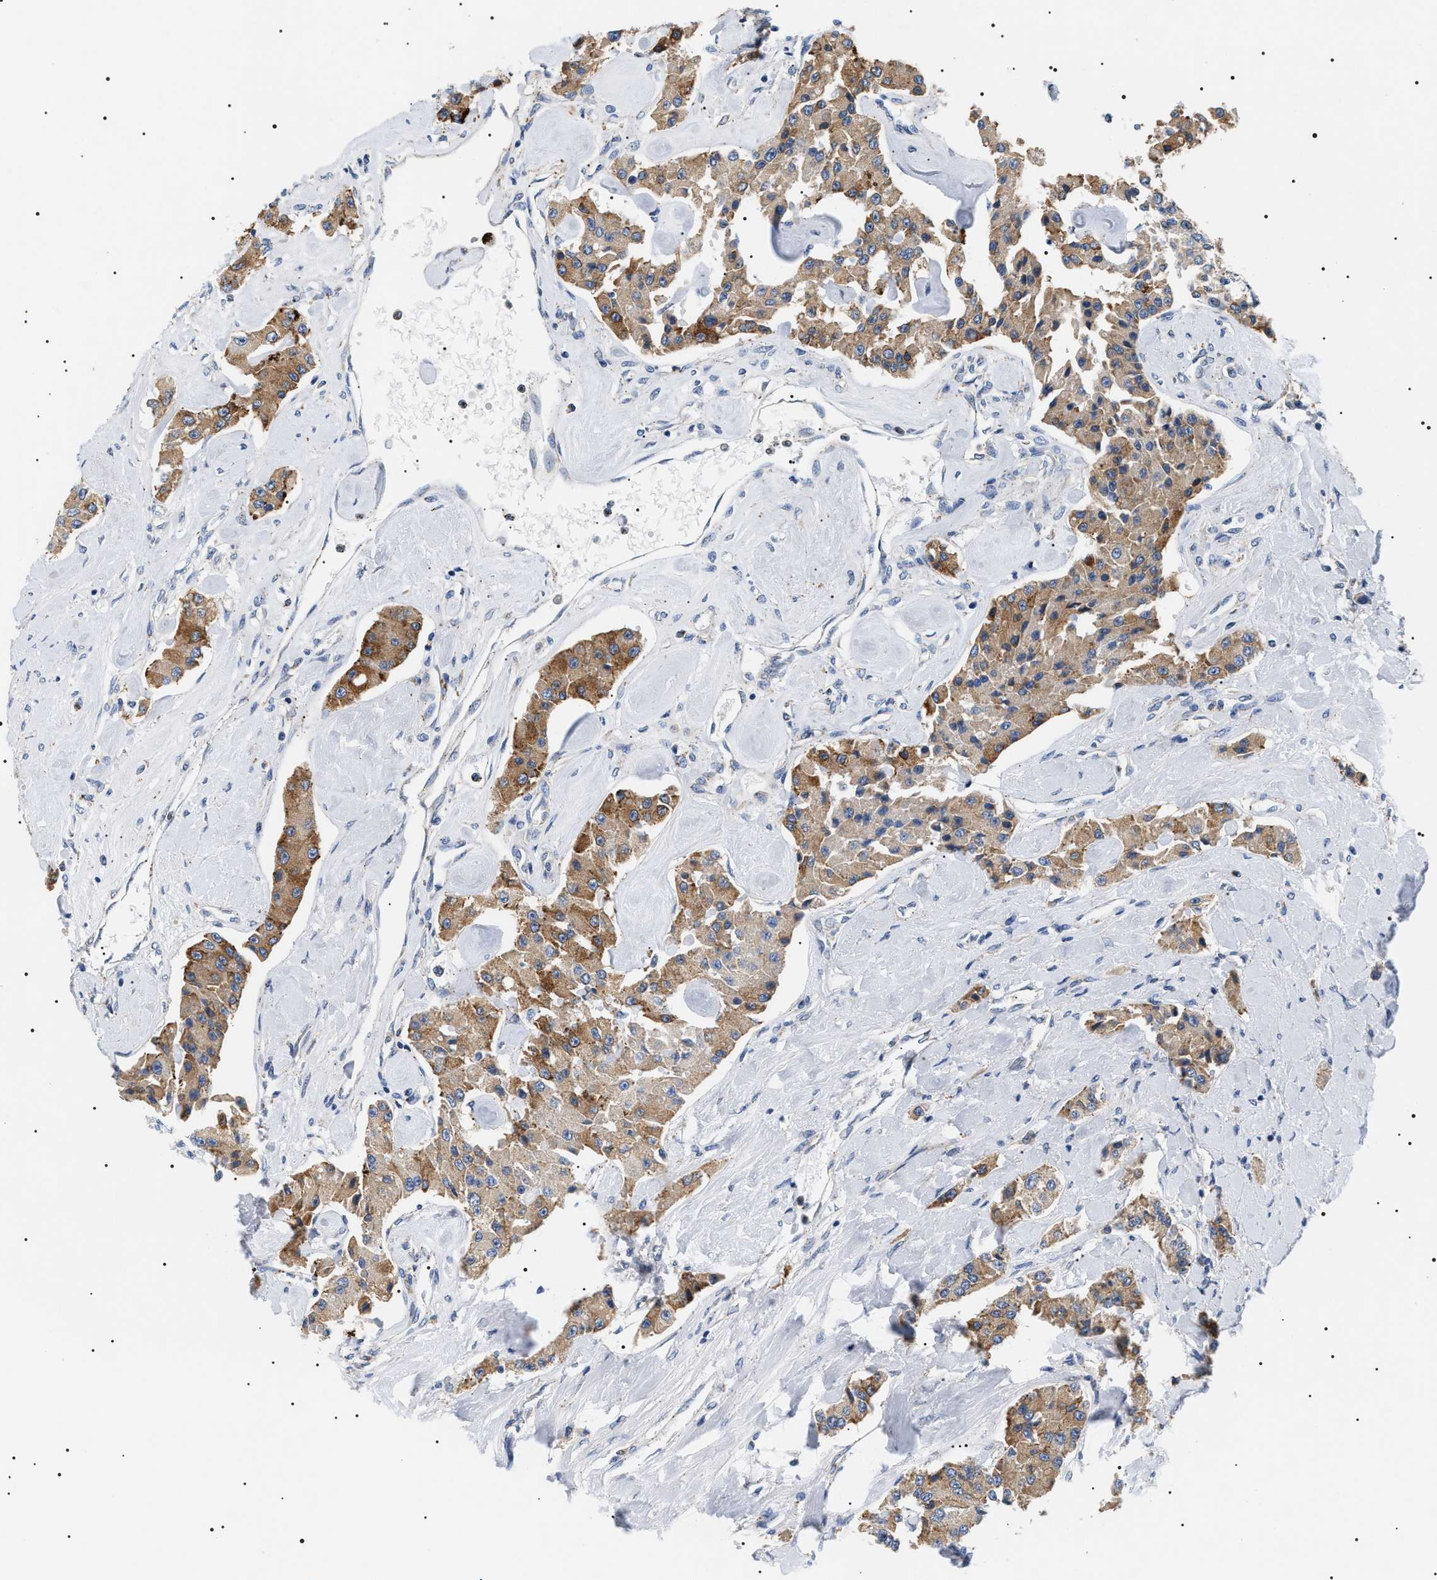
{"staining": {"intensity": "strong", "quantity": "25%-75%", "location": "cytoplasmic/membranous"}, "tissue": "carcinoid", "cell_type": "Tumor cells", "image_type": "cancer", "snomed": [{"axis": "morphology", "description": "Carcinoid, malignant, NOS"}, {"axis": "topography", "description": "Pancreas"}], "caption": "Protein staining of carcinoid tissue demonstrates strong cytoplasmic/membranous expression in approximately 25%-75% of tumor cells. (Stains: DAB (3,3'-diaminobenzidine) in brown, nuclei in blue, Microscopy: brightfield microscopy at high magnification).", "gene": "HSD17B11", "patient": {"sex": "male", "age": 41}}